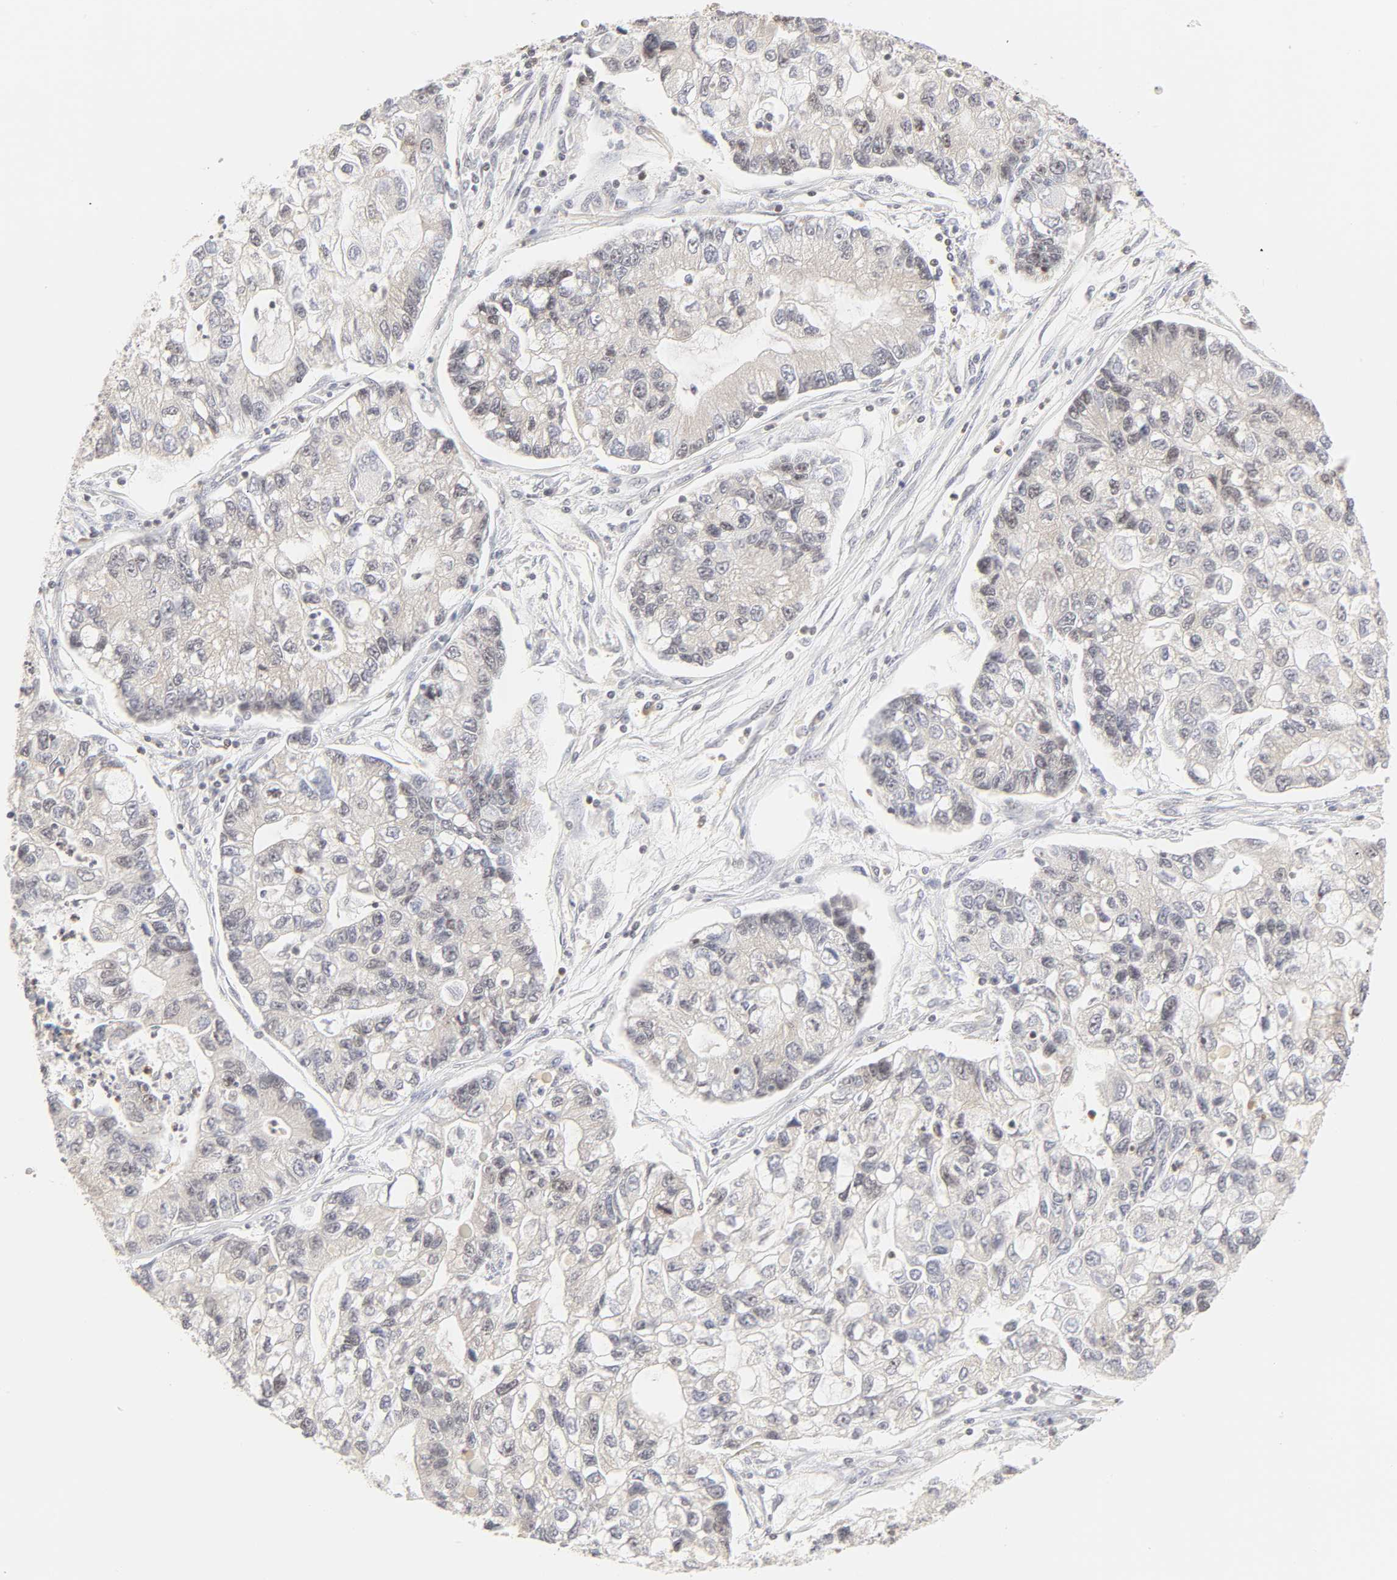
{"staining": {"intensity": "negative", "quantity": "none", "location": "none"}, "tissue": "lung cancer", "cell_type": "Tumor cells", "image_type": "cancer", "snomed": [{"axis": "morphology", "description": "Adenocarcinoma, NOS"}, {"axis": "topography", "description": "Lung"}], "caption": "Tumor cells show no significant expression in adenocarcinoma (lung).", "gene": "KIF2A", "patient": {"sex": "female", "age": 51}}